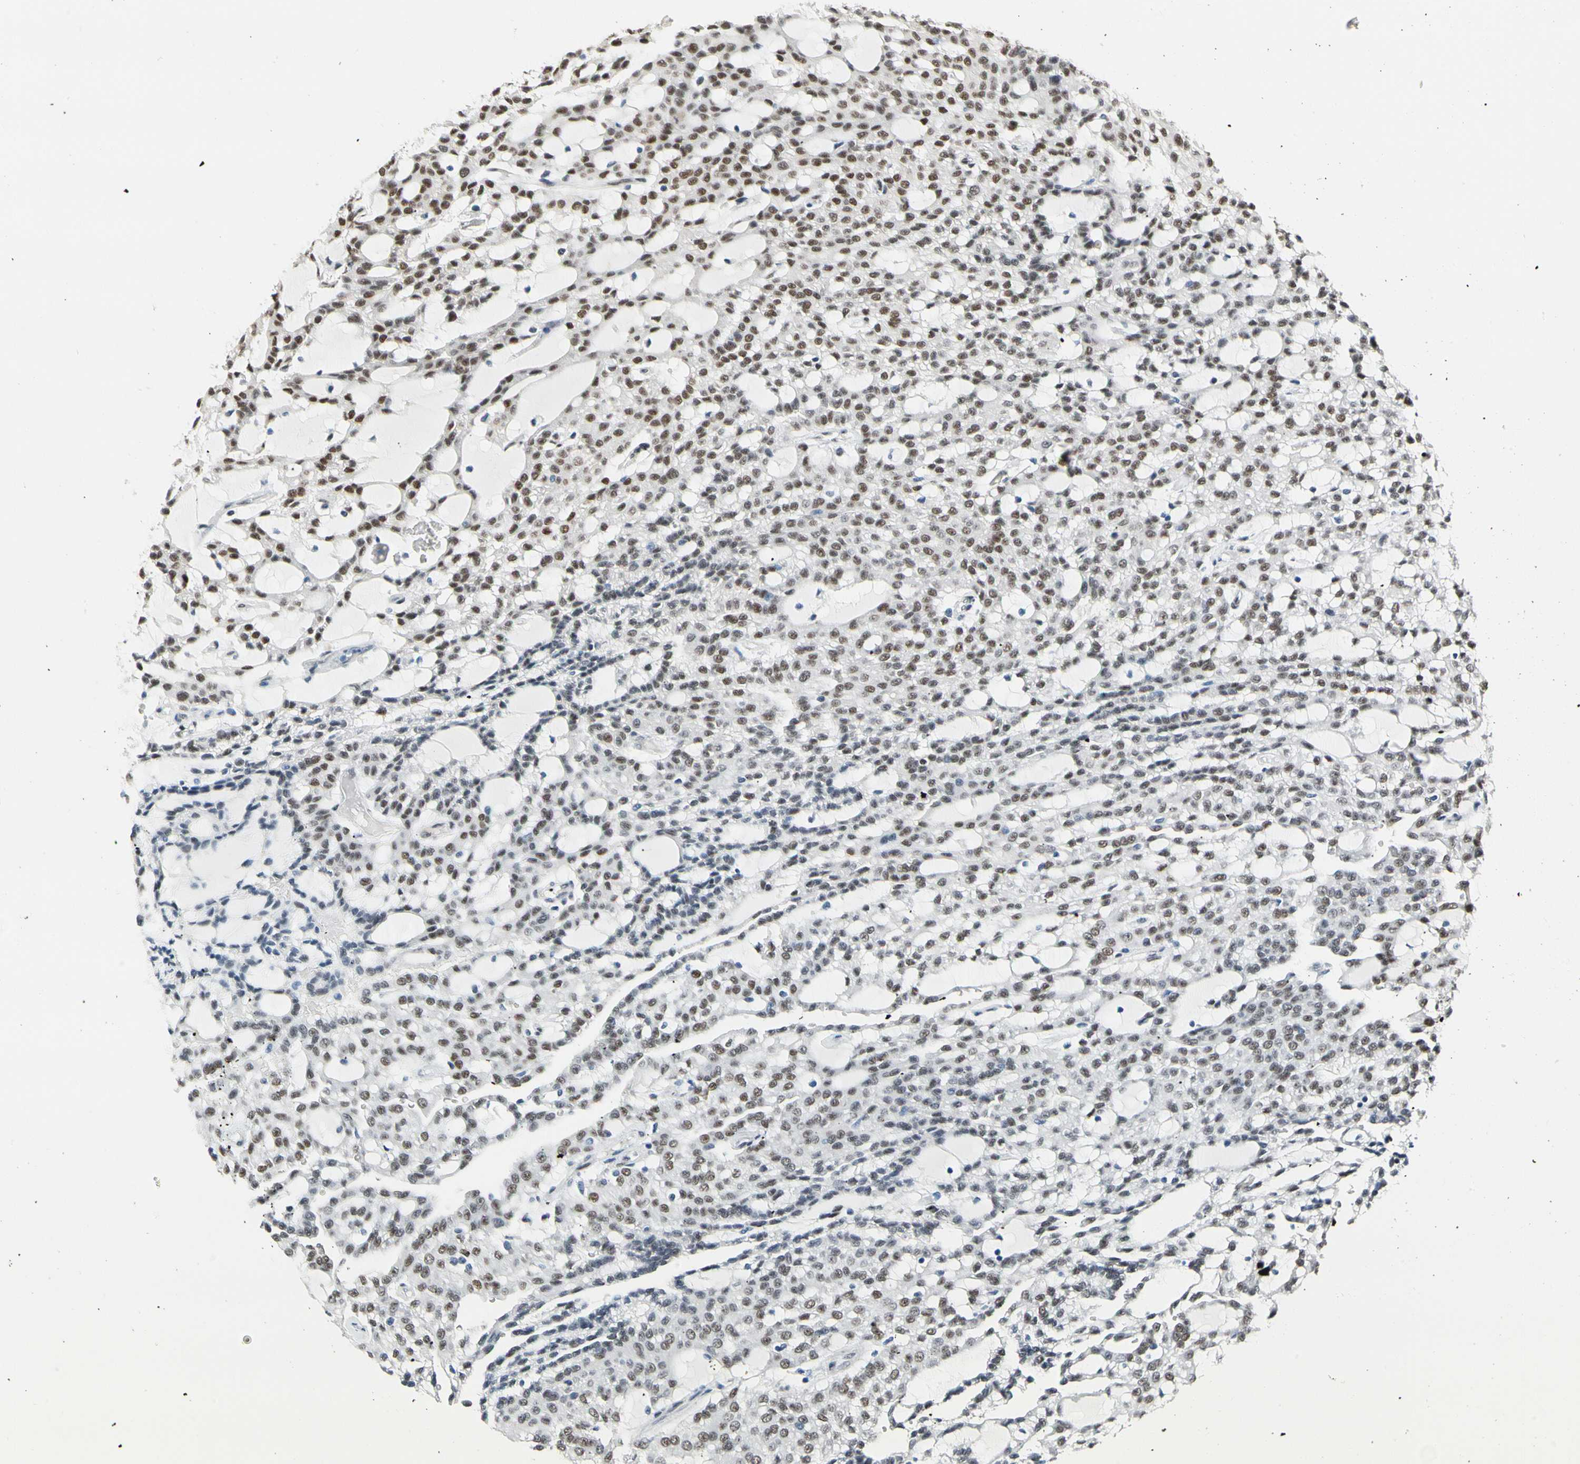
{"staining": {"intensity": "weak", "quantity": ">75%", "location": "nuclear"}, "tissue": "renal cancer", "cell_type": "Tumor cells", "image_type": "cancer", "snomed": [{"axis": "morphology", "description": "Adenocarcinoma, NOS"}, {"axis": "topography", "description": "Kidney"}], "caption": "Adenocarcinoma (renal) stained for a protein (brown) demonstrates weak nuclear positive positivity in approximately >75% of tumor cells.", "gene": "NFIA", "patient": {"sex": "male", "age": 63}}